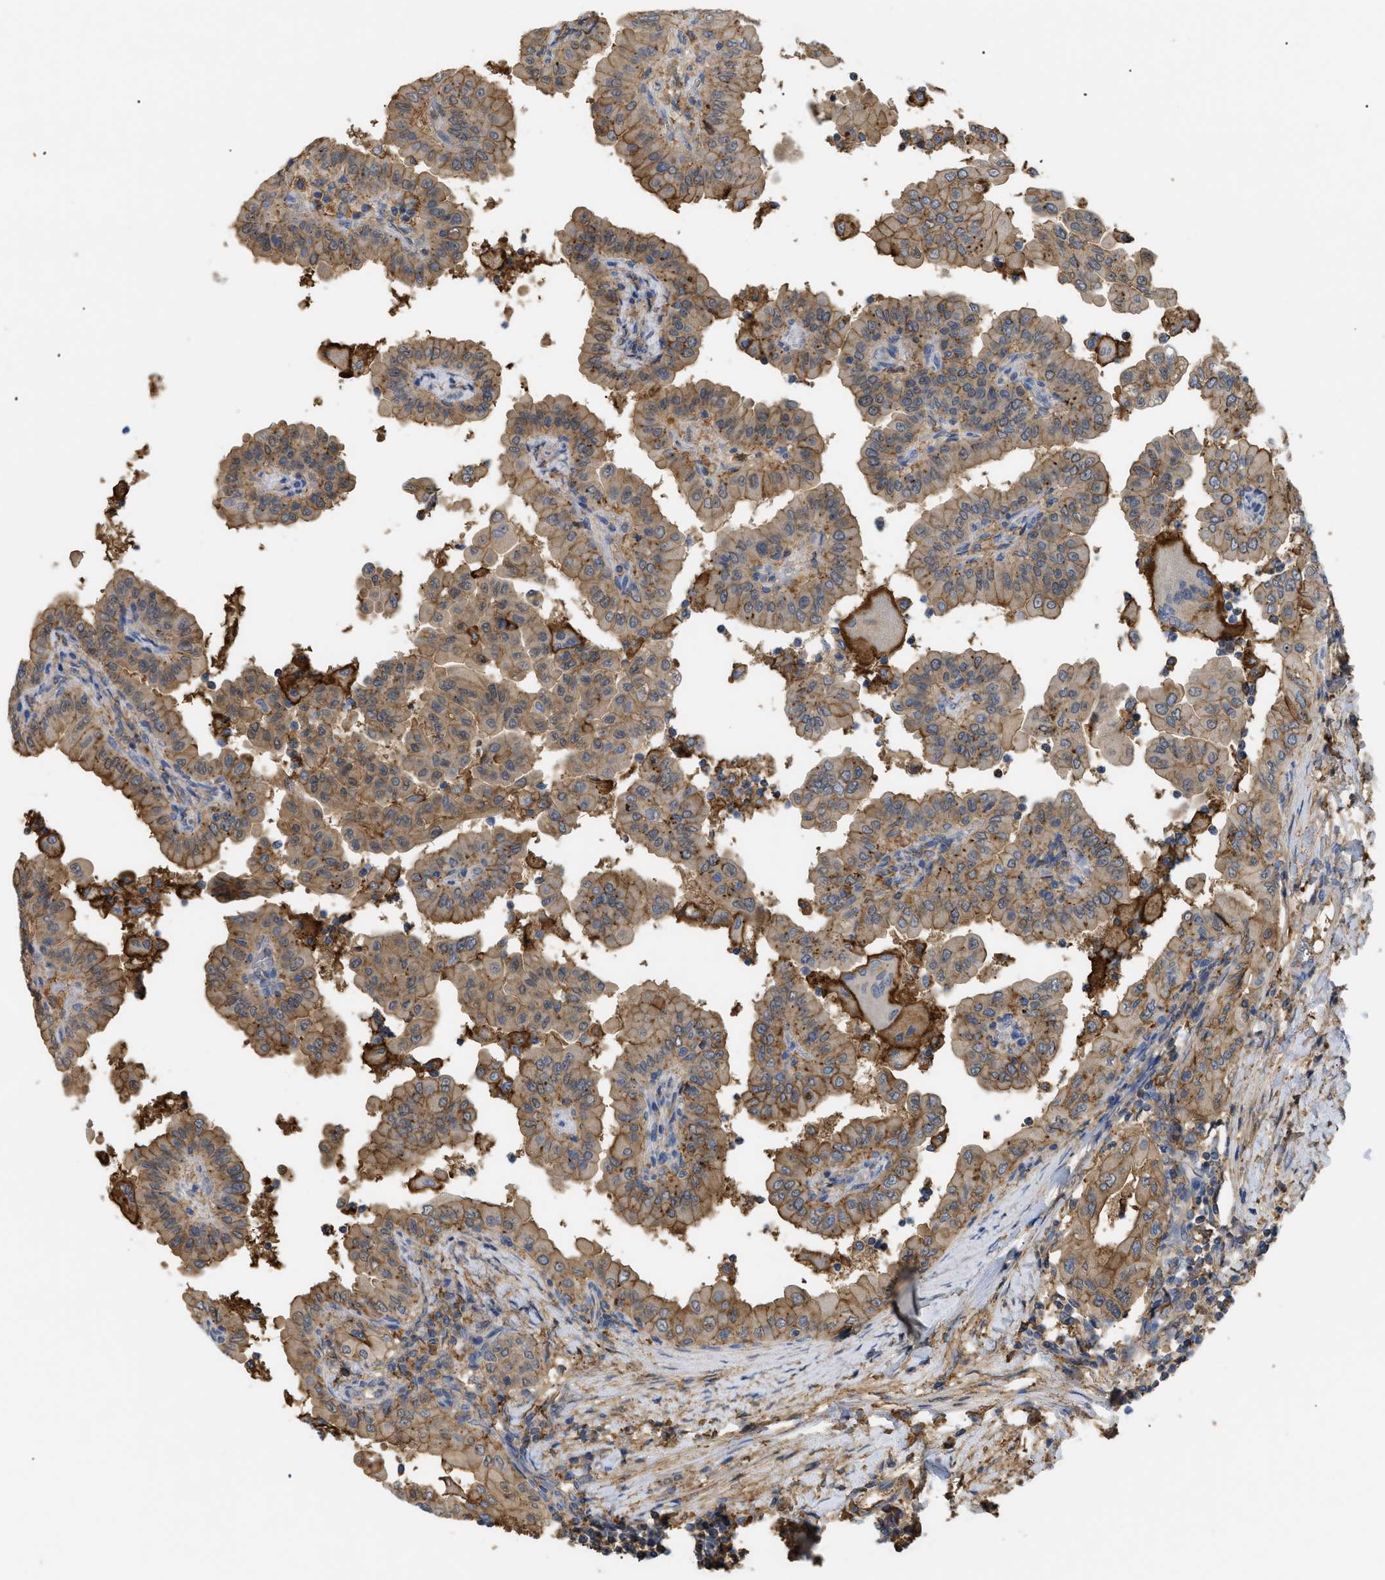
{"staining": {"intensity": "moderate", "quantity": ">75%", "location": "cytoplasmic/membranous"}, "tissue": "thyroid cancer", "cell_type": "Tumor cells", "image_type": "cancer", "snomed": [{"axis": "morphology", "description": "Papillary adenocarcinoma, NOS"}, {"axis": "topography", "description": "Thyroid gland"}], "caption": "Protein staining of thyroid papillary adenocarcinoma tissue displays moderate cytoplasmic/membranous positivity in about >75% of tumor cells.", "gene": "ANXA4", "patient": {"sex": "male", "age": 33}}